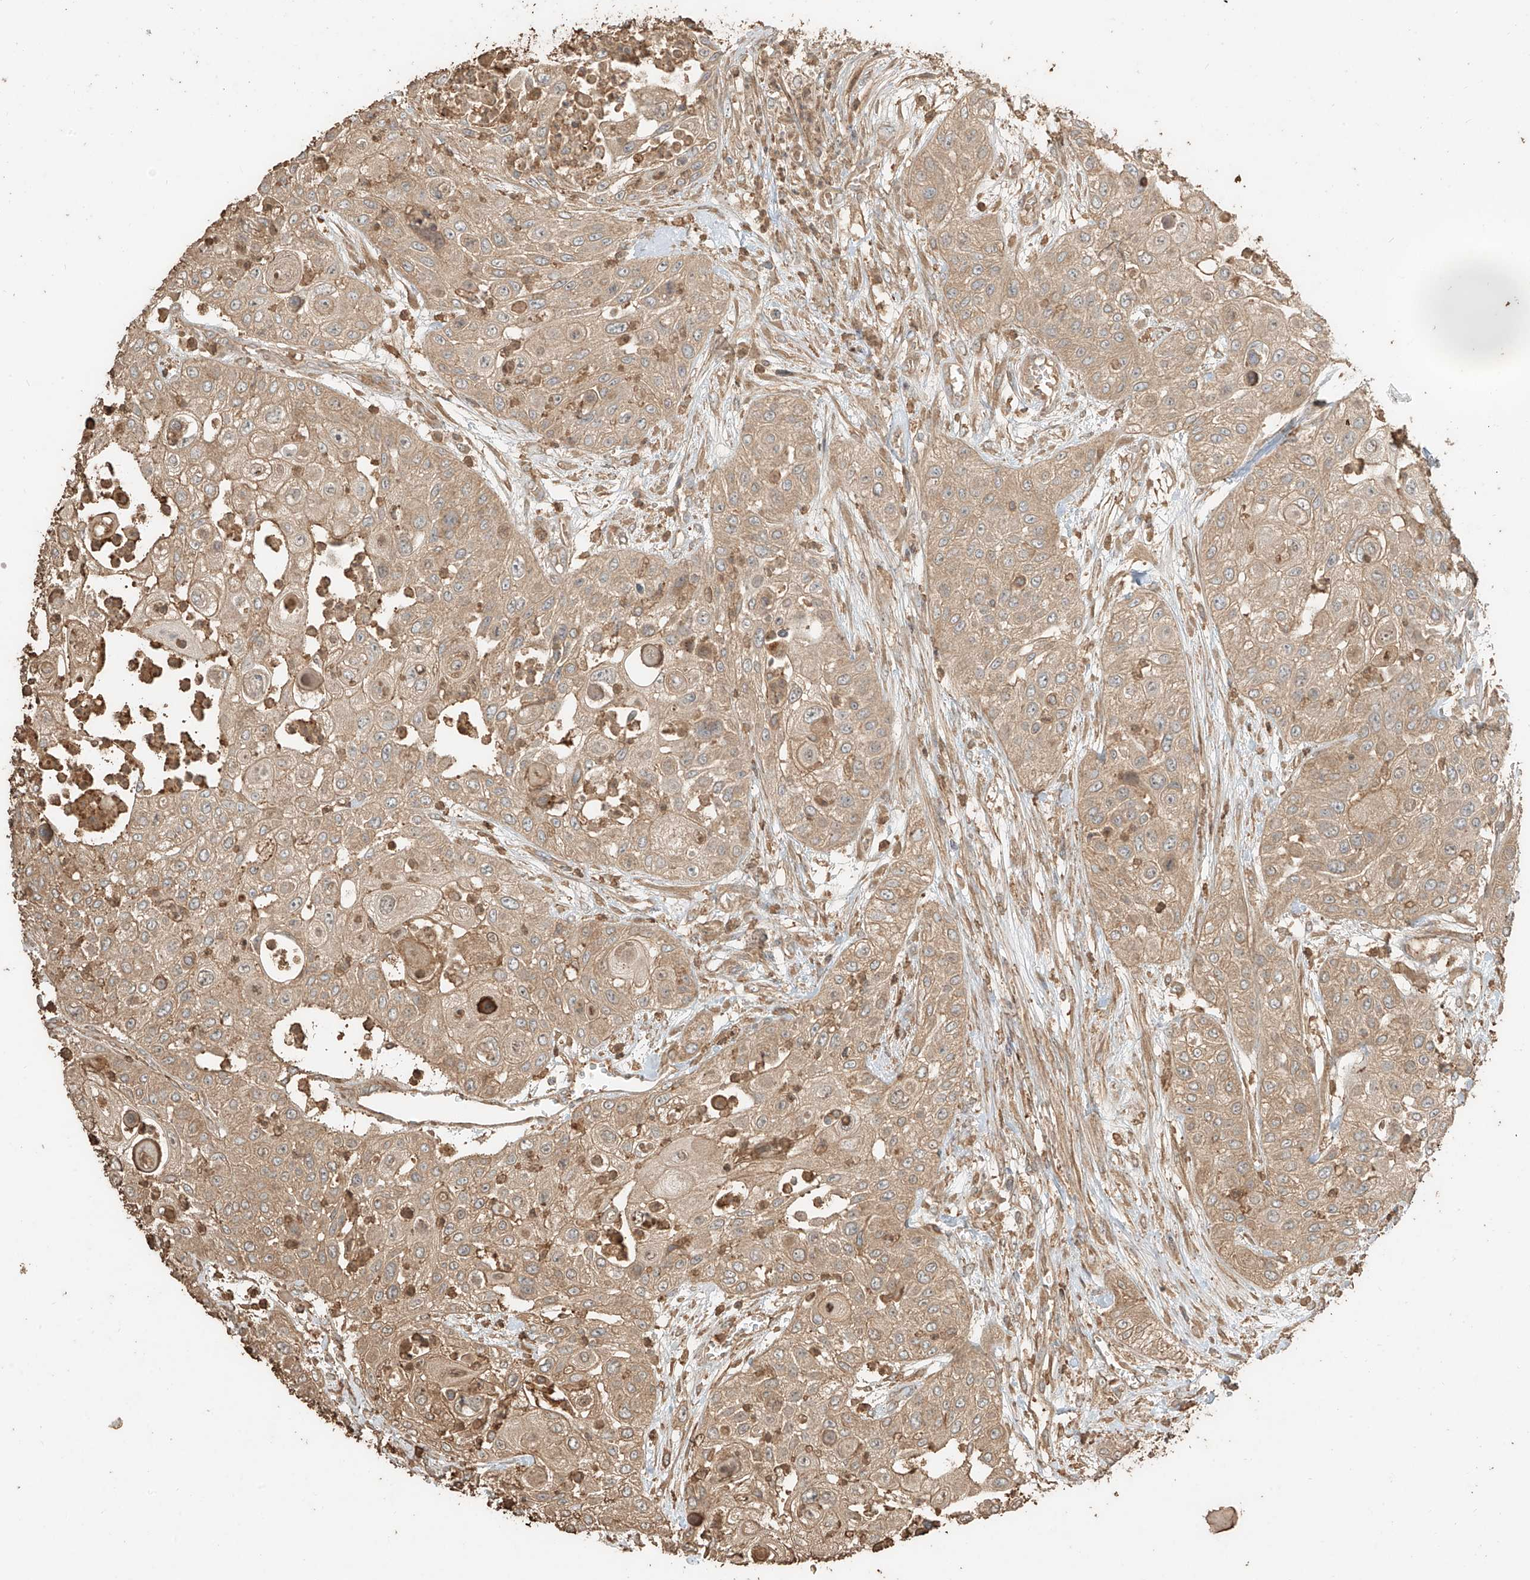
{"staining": {"intensity": "moderate", "quantity": ">75%", "location": "cytoplasmic/membranous"}, "tissue": "urothelial cancer", "cell_type": "Tumor cells", "image_type": "cancer", "snomed": [{"axis": "morphology", "description": "Urothelial carcinoma, High grade"}, {"axis": "topography", "description": "Urinary bladder"}], "caption": "The image shows immunohistochemical staining of high-grade urothelial carcinoma. There is moderate cytoplasmic/membranous expression is appreciated in approximately >75% of tumor cells.", "gene": "RFTN2", "patient": {"sex": "female", "age": 79}}